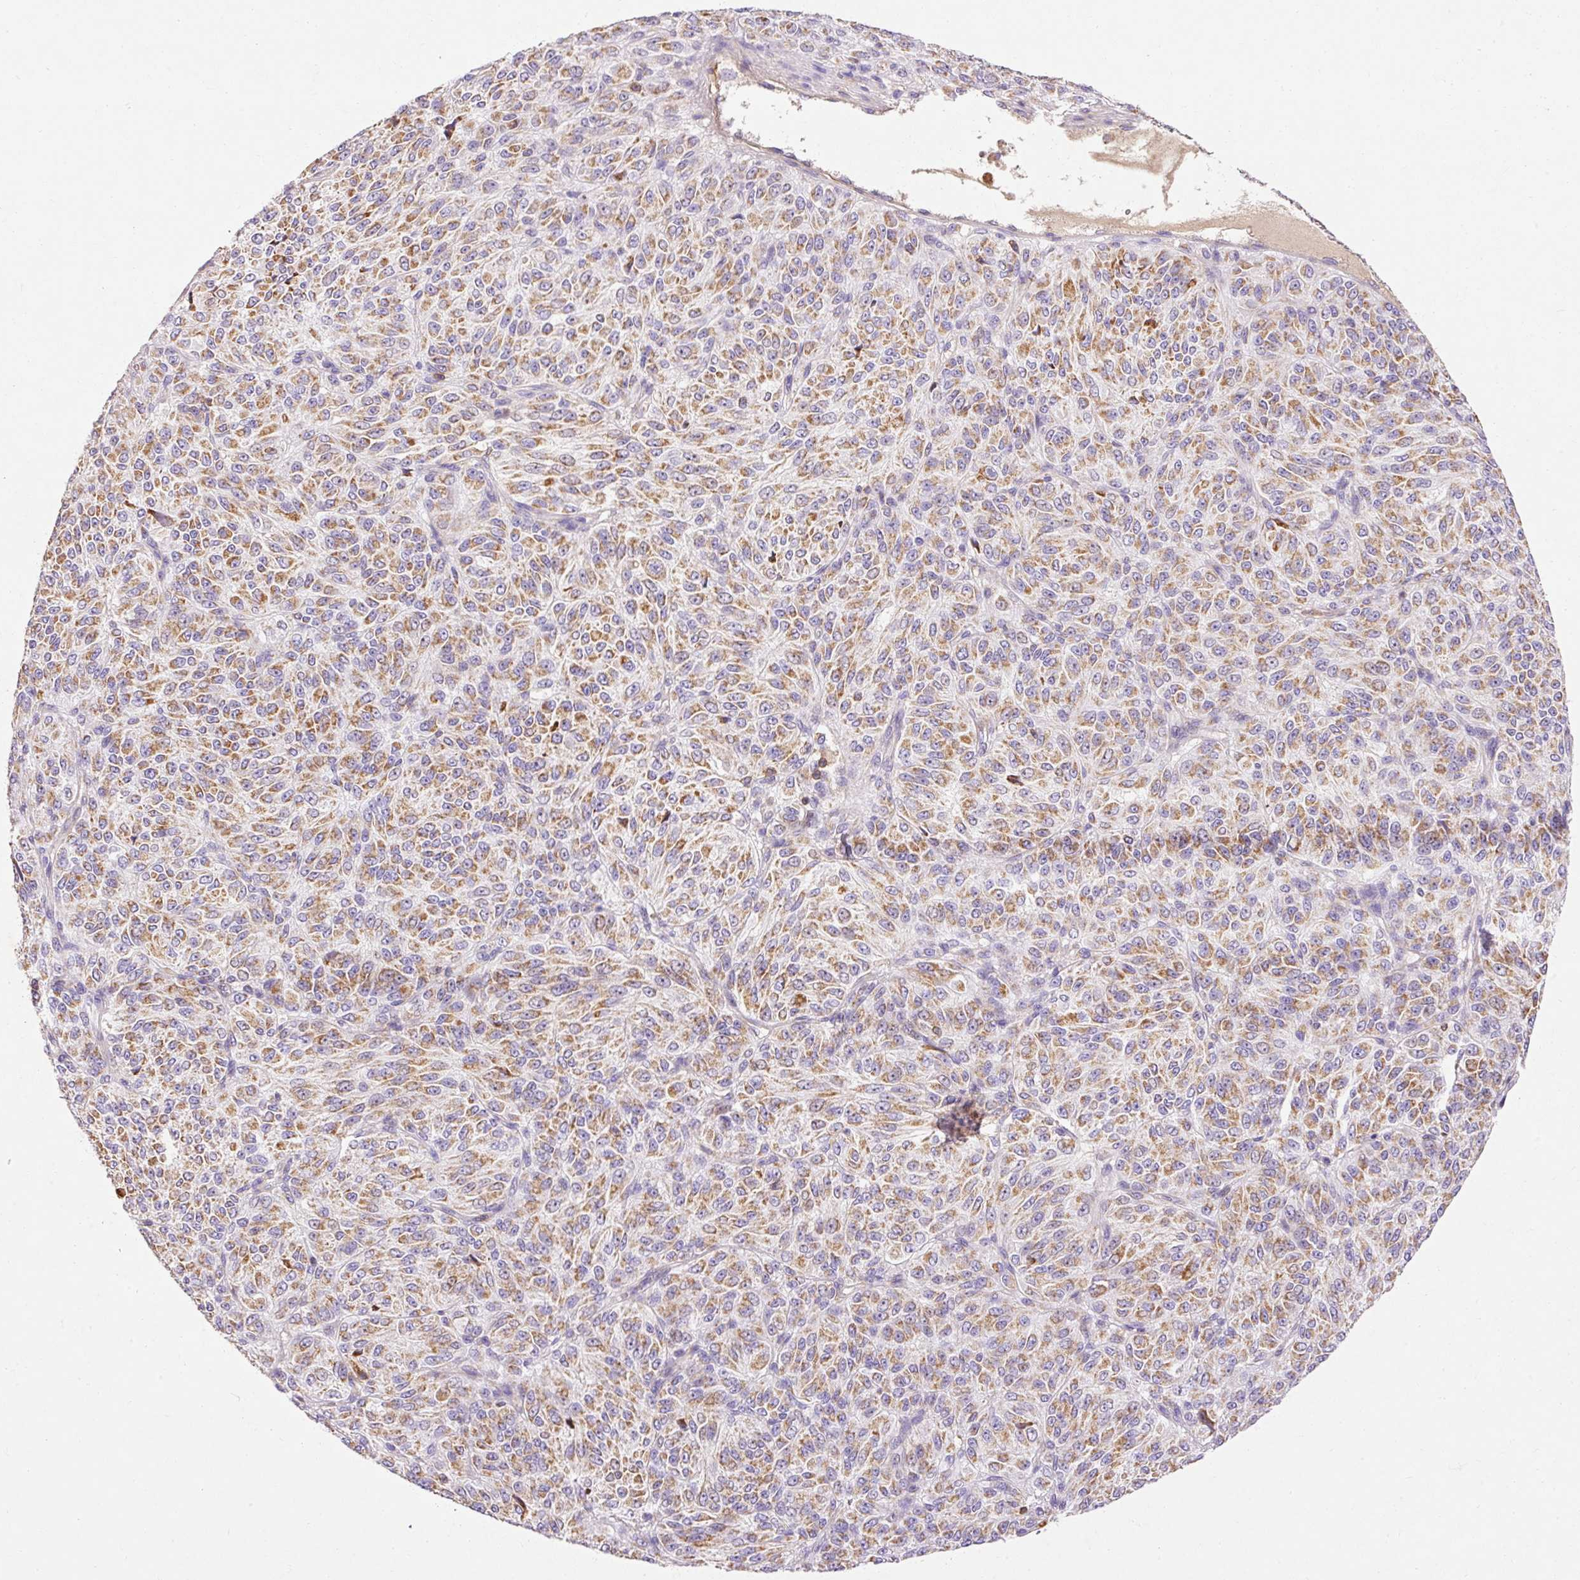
{"staining": {"intensity": "moderate", "quantity": ">75%", "location": "cytoplasmic/membranous"}, "tissue": "melanoma", "cell_type": "Tumor cells", "image_type": "cancer", "snomed": [{"axis": "morphology", "description": "Malignant melanoma, Metastatic site"}, {"axis": "topography", "description": "Brain"}], "caption": "This micrograph demonstrates IHC staining of melanoma, with medium moderate cytoplasmic/membranous positivity in about >75% of tumor cells.", "gene": "IMMT", "patient": {"sex": "female", "age": 56}}